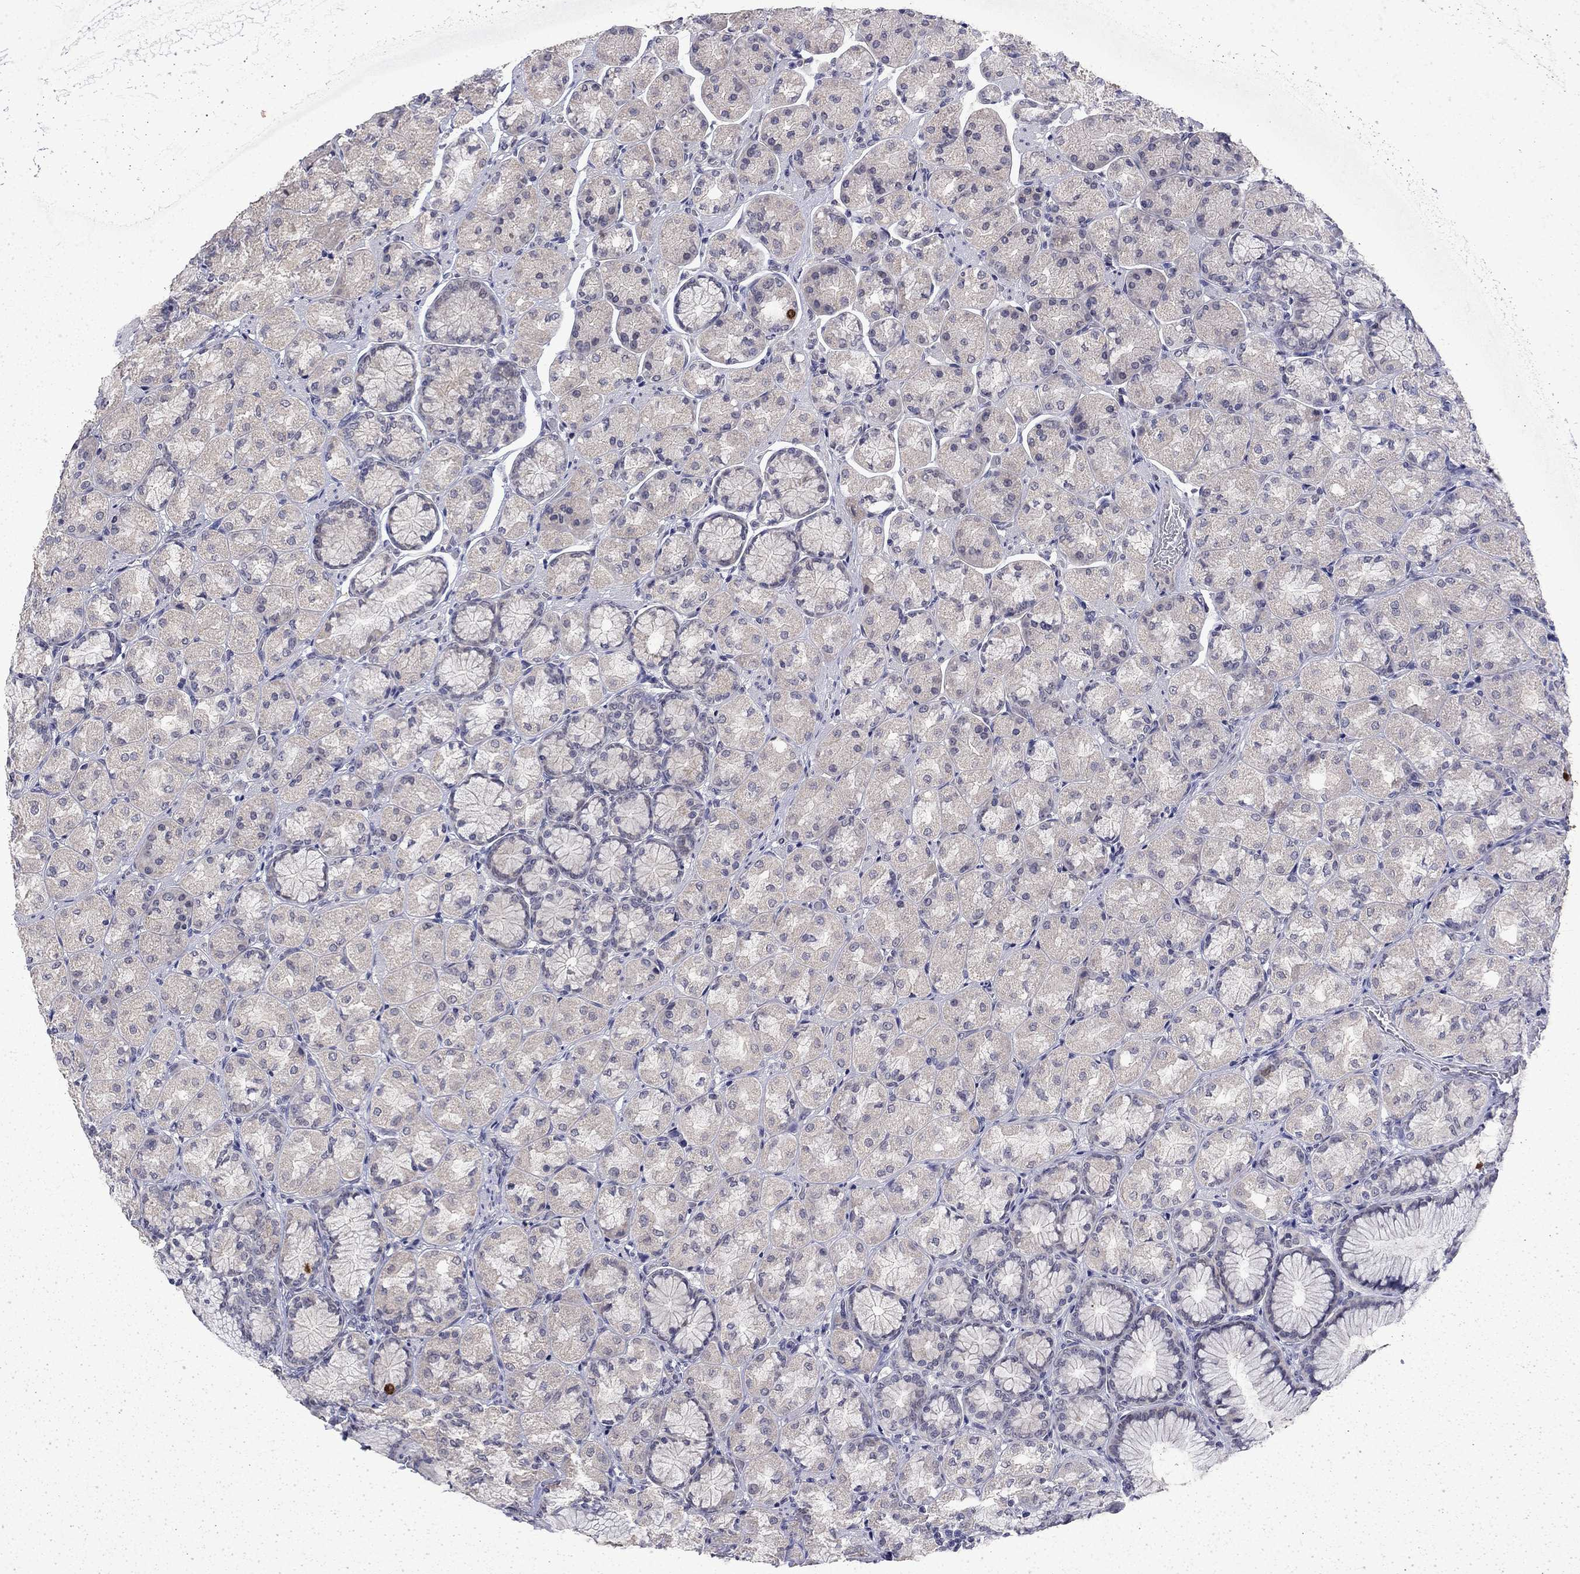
{"staining": {"intensity": "weak", "quantity": "<25%", "location": "cytoplasmic/membranous"}, "tissue": "stomach", "cell_type": "Glandular cells", "image_type": "normal", "snomed": [{"axis": "morphology", "description": "Normal tissue, NOS"}, {"axis": "morphology", "description": "Adenocarcinoma, NOS"}, {"axis": "morphology", "description": "Adenocarcinoma, High grade"}, {"axis": "topography", "description": "Stomach, upper"}, {"axis": "topography", "description": "Stomach"}], "caption": "DAB immunohistochemical staining of benign human stomach exhibits no significant staining in glandular cells. The staining is performed using DAB (3,3'-diaminobenzidine) brown chromogen with nuclei counter-stained in using hematoxylin.", "gene": "CHAT", "patient": {"sex": "female", "age": 65}}